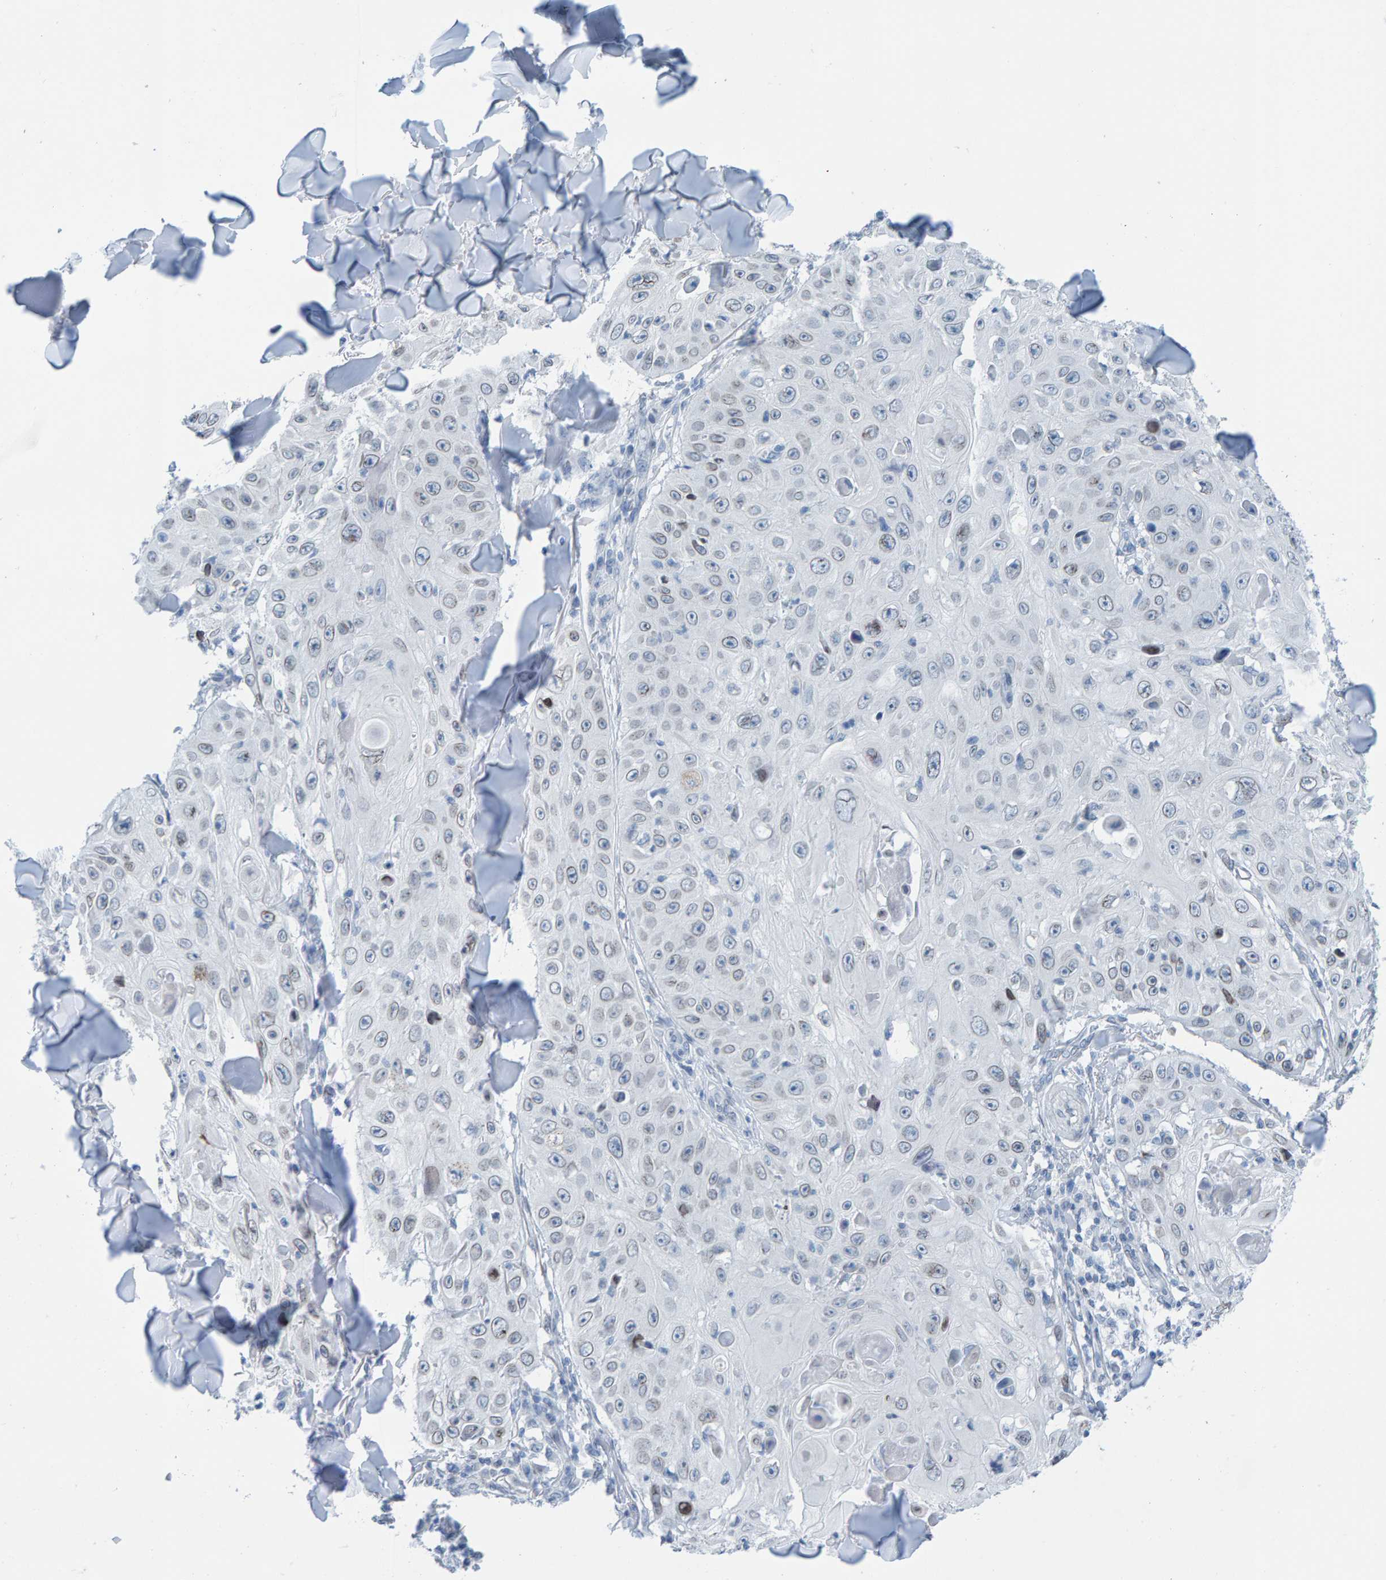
{"staining": {"intensity": "weak", "quantity": "<25%", "location": "cytoplasmic/membranous,nuclear"}, "tissue": "skin cancer", "cell_type": "Tumor cells", "image_type": "cancer", "snomed": [{"axis": "morphology", "description": "Squamous cell carcinoma, NOS"}, {"axis": "topography", "description": "Skin"}], "caption": "Tumor cells show no significant expression in skin cancer.", "gene": "LMNB2", "patient": {"sex": "male", "age": 86}}